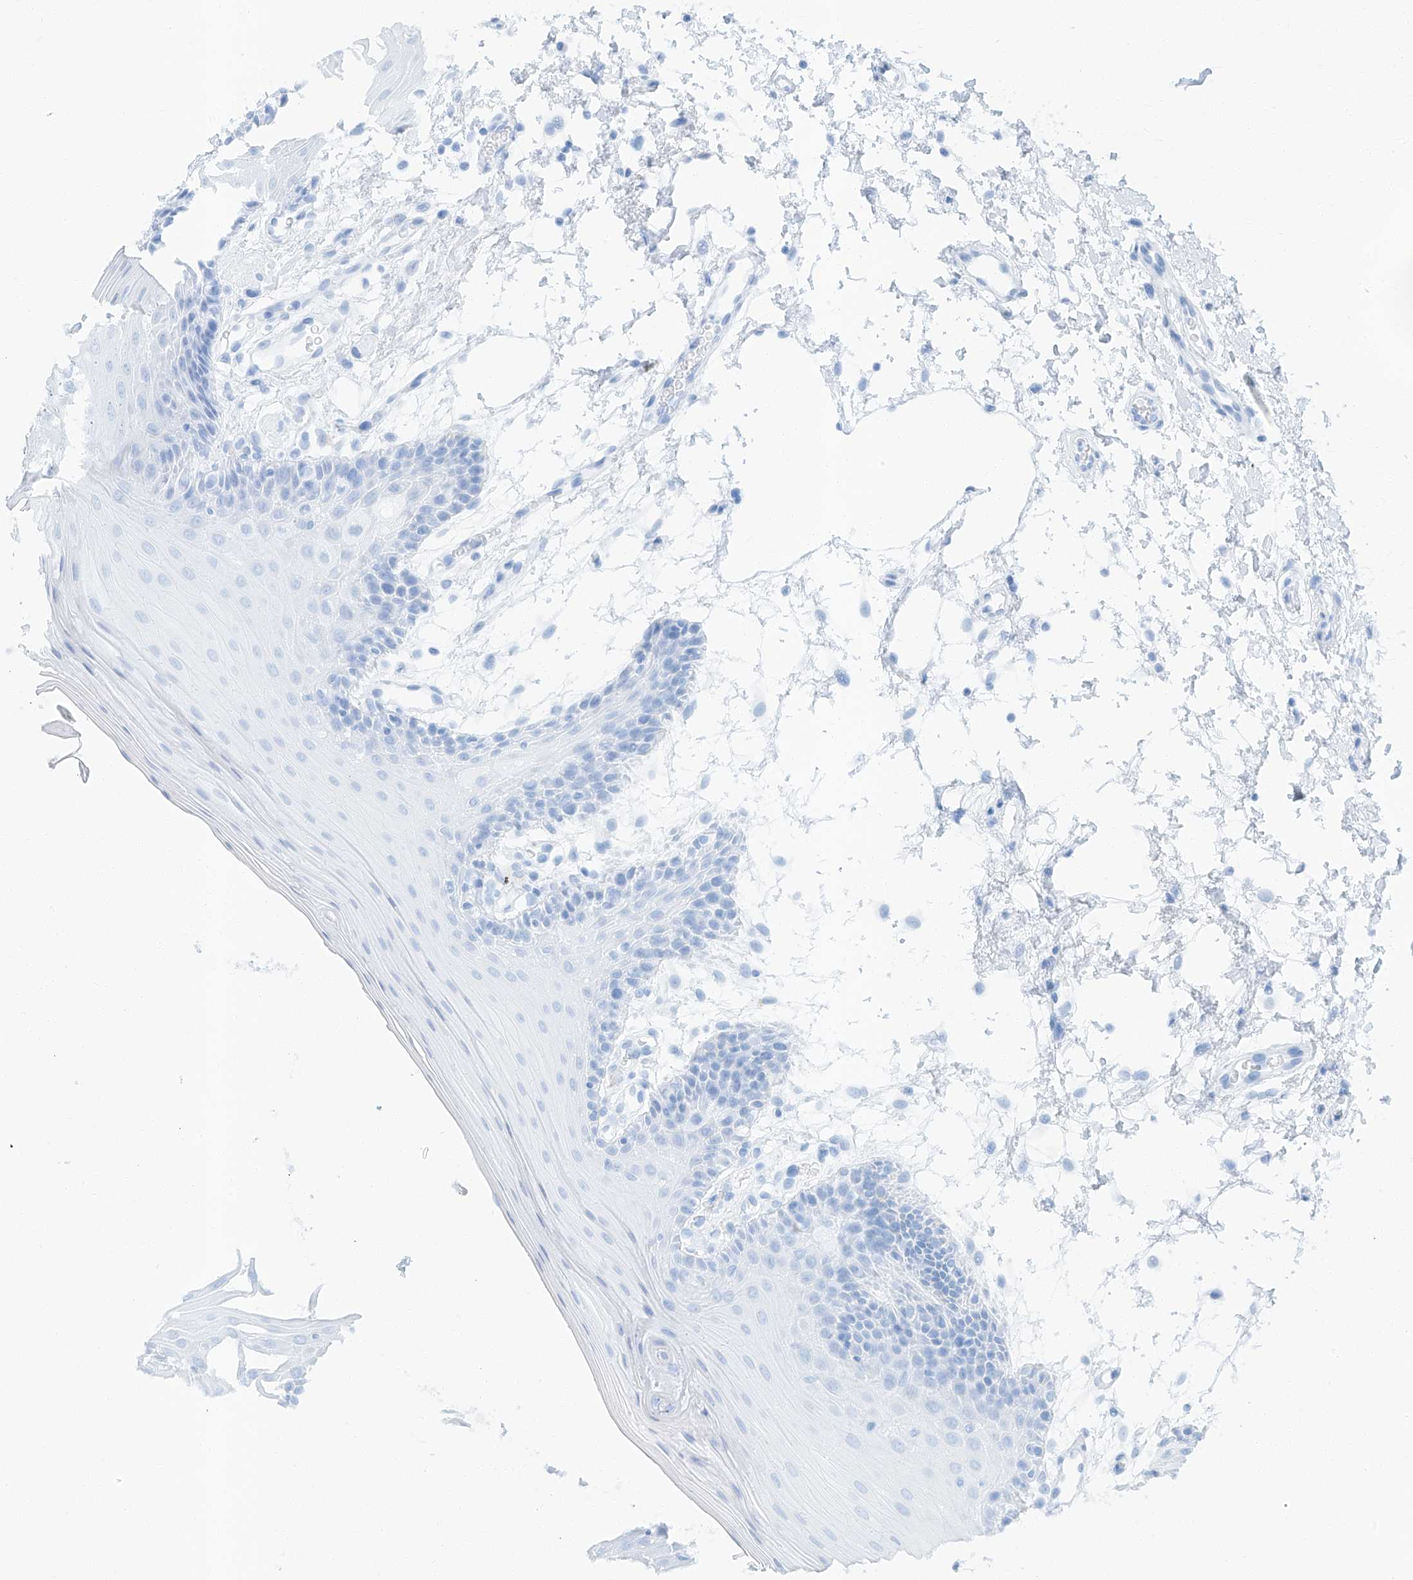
{"staining": {"intensity": "negative", "quantity": "none", "location": "none"}, "tissue": "oral mucosa", "cell_type": "Squamous epithelial cells", "image_type": "normal", "snomed": [{"axis": "morphology", "description": "Normal tissue, NOS"}, {"axis": "topography", "description": "Skeletal muscle"}, {"axis": "topography", "description": "Oral tissue"}, {"axis": "topography", "description": "Salivary gland"}, {"axis": "topography", "description": "Peripheral nerve tissue"}], "caption": "High magnification brightfield microscopy of benign oral mucosa stained with DAB (3,3'-diaminobenzidine) (brown) and counterstained with hematoxylin (blue): squamous epithelial cells show no significant staining.", "gene": "STX19", "patient": {"sex": "male", "age": 54}}